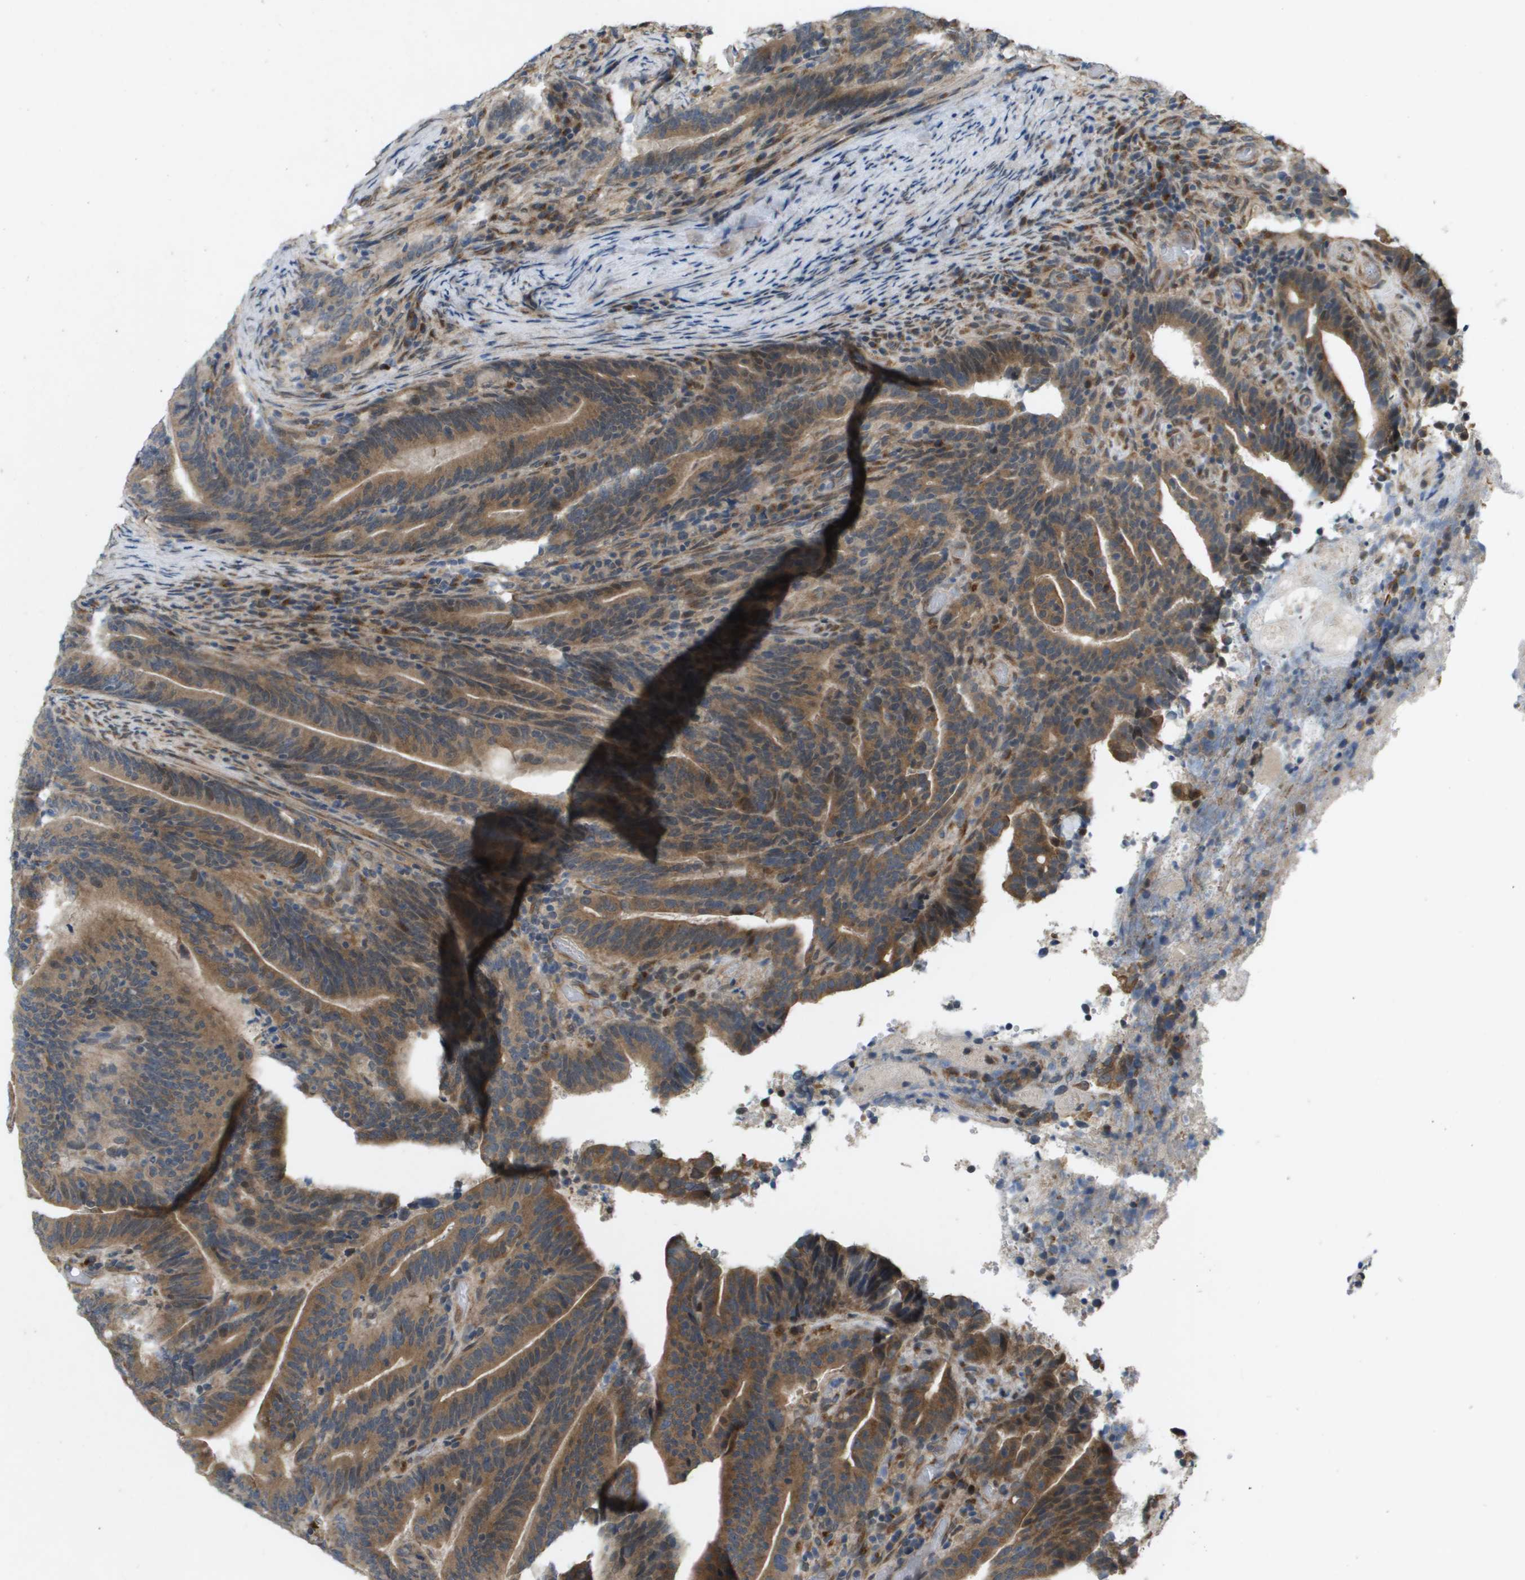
{"staining": {"intensity": "moderate", "quantity": ">75%", "location": "cytoplasmic/membranous"}, "tissue": "colorectal cancer", "cell_type": "Tumor cells", "image_type": "cancer", "snomed": [{"axis": "morphology", "description": "Adenocarcinoma, NOS"}, {"axis": "topography", "description": "Colon"}], "caption": "About >75% of tumor cells in adenocarcinoma (colorectal) exhibit moderate cytoplasmic/membranous protein staining as visualized by brown immunohistochemical staining.", "gene": "IFNLR1", "patient": {"sex": "female", "age": 66}}